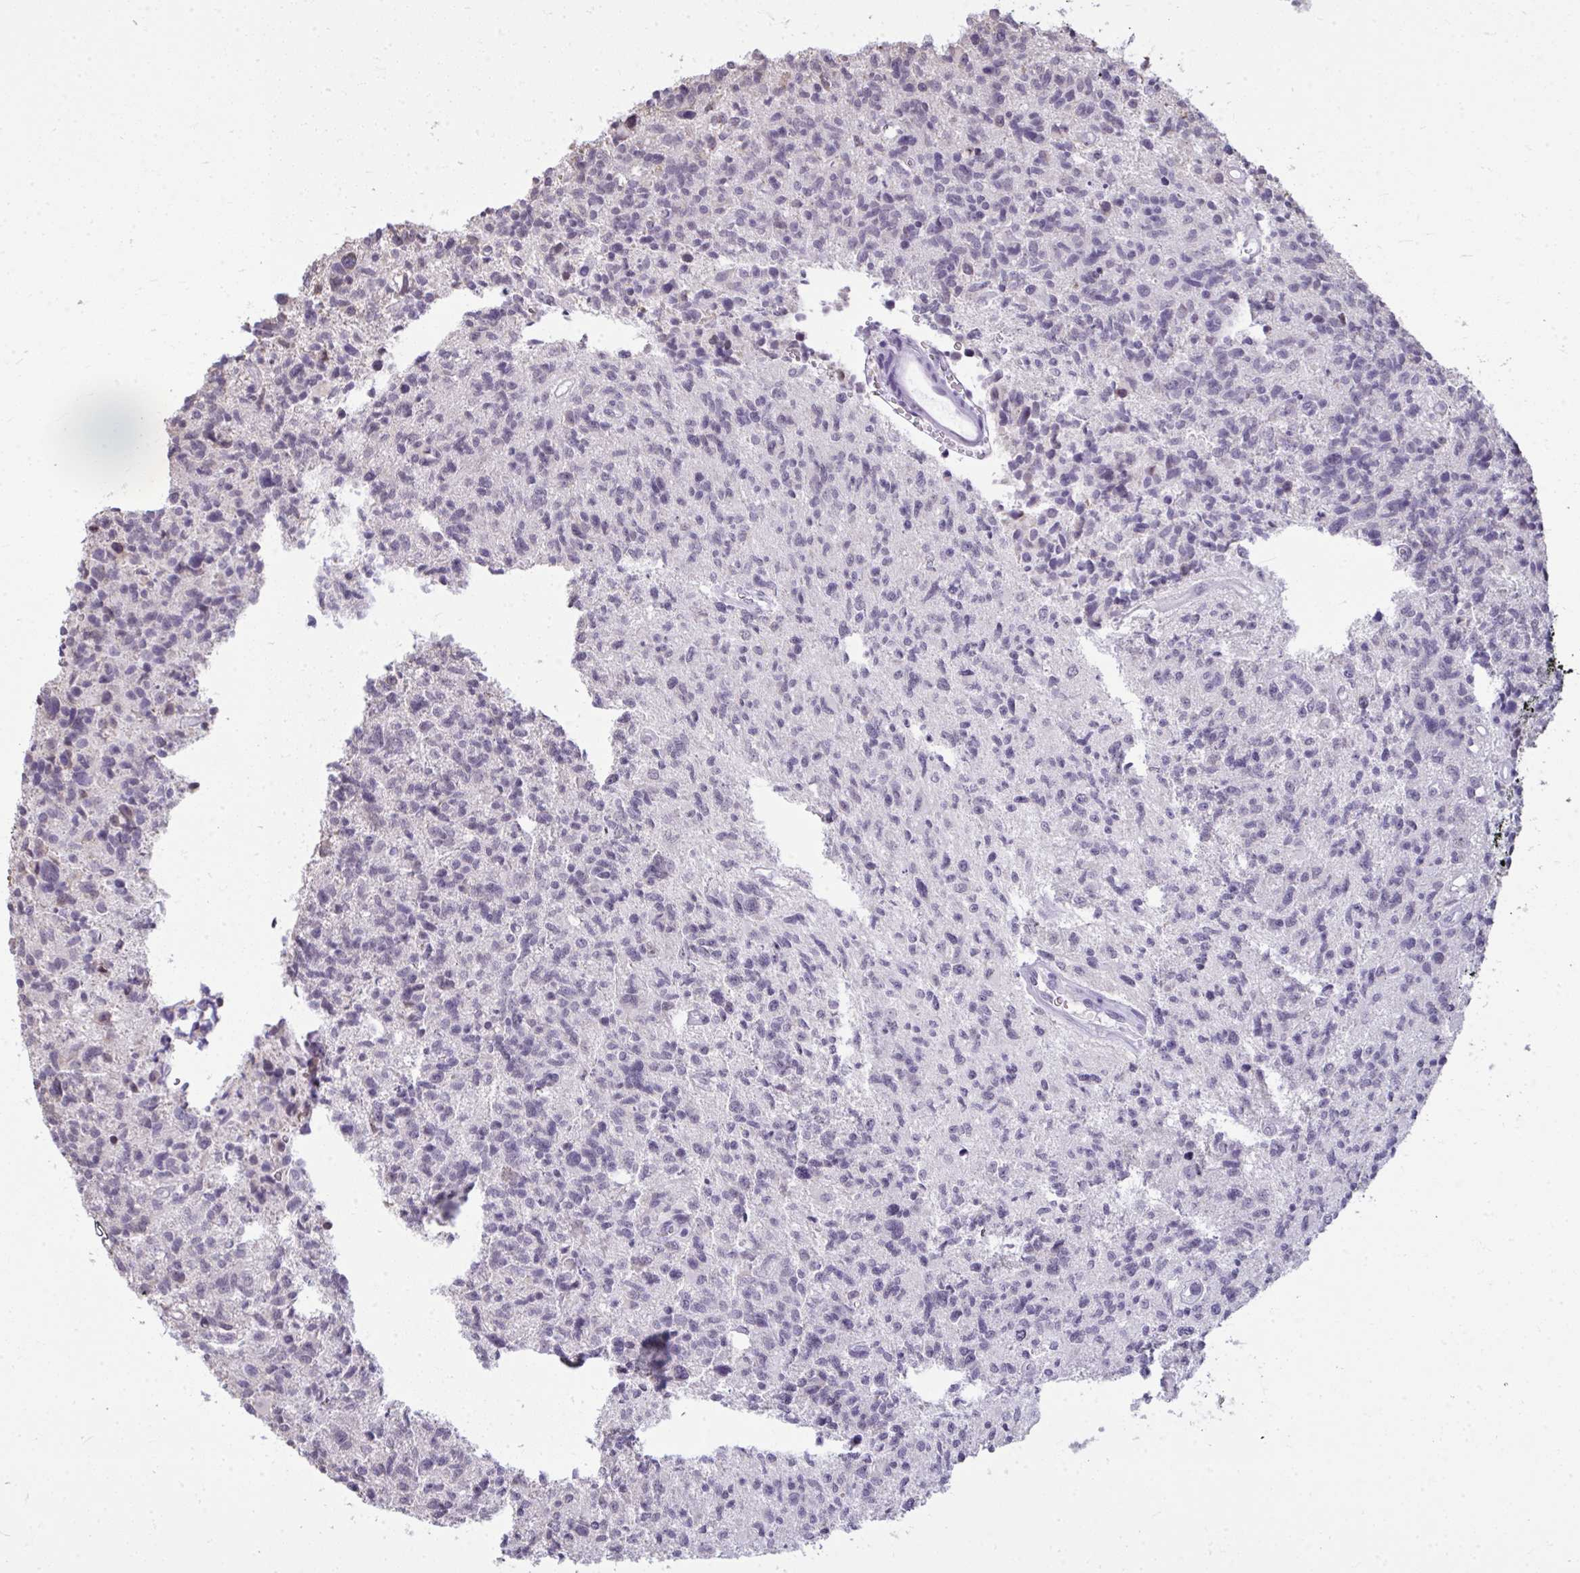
{"staining": {"intensity": "negative", "quantity": "none", "location": "none"}, "tissue": "glioma", "cell_type": "Tumor cells", "image_type": "cancer", "snomed": [{"axis": "morphology", "description": "Glioma, malignant, High grade"}, {"axis": "topography", "description": "Brain"}], "caption": "DAB (3,3'-diaminobenzidine) immunohistochemical staining of human glioma displays no significant expression in tumor cells.", "gene": "NPPA", "patient": {"sex": "male", "age": 29}}